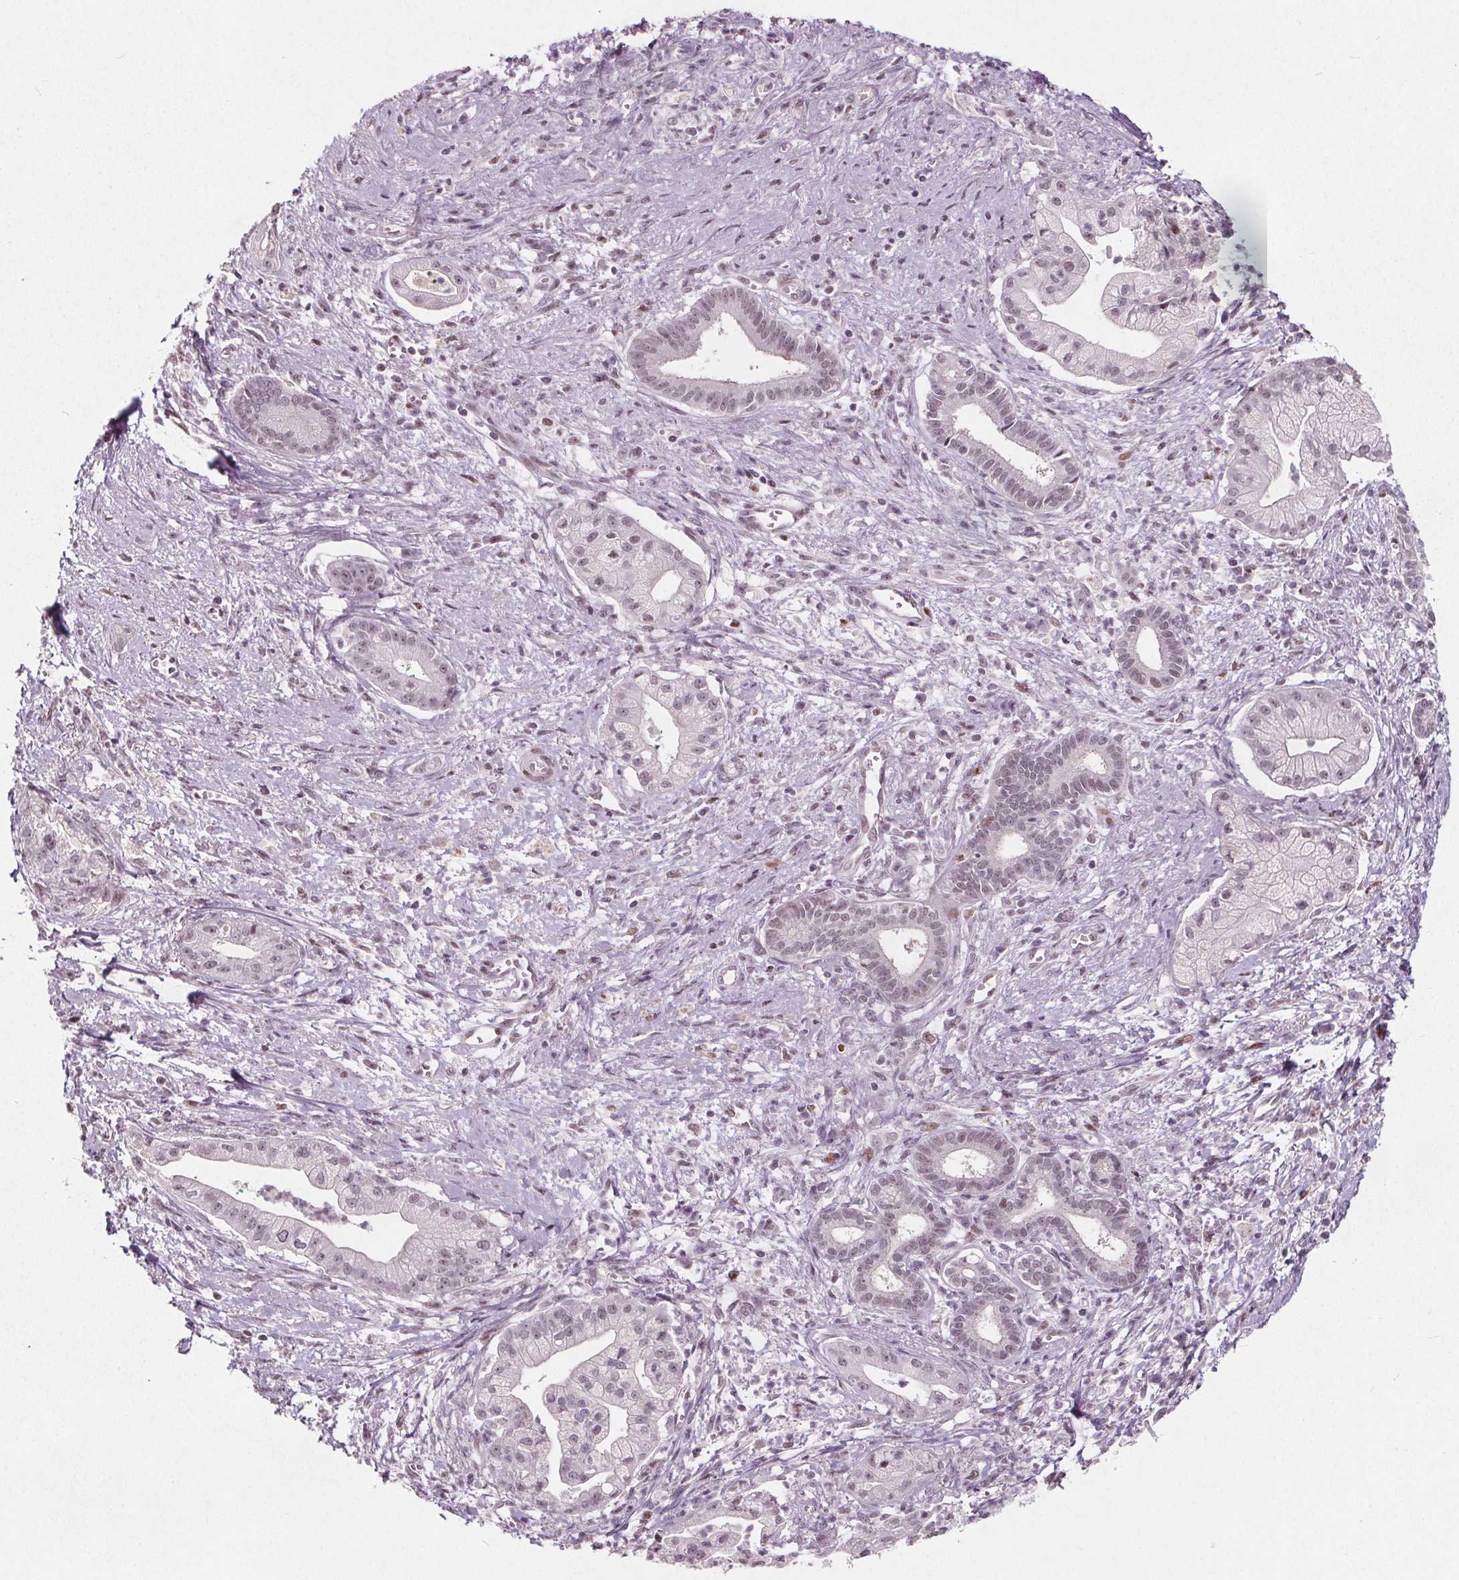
{"staining": {"intensity": "weak", "quantity": "25%-75%", "location": "nuclear"}, "tissue": "pancreatic cancer", "cell_type": "Tumor cells", "image_type": "cancer", "snomed": [{"axis": "morphology", "description": "Normal tissue, NOS"}, {"axis": "morphology", "description": "Adenocarcinoma, NOS"}, {"axis": "topography", "description": "Lymph node"}, {"axis": "topography", "description": "Pancreas"}], "caption": "Human adenocarcinoma (pancreatic) stained with a brown dye displays weak nuclear positive staining in approximately 25%-75% of tumor cells.", "gene": "TAF6L", "patient": {"sex": "female", "age": 58}}